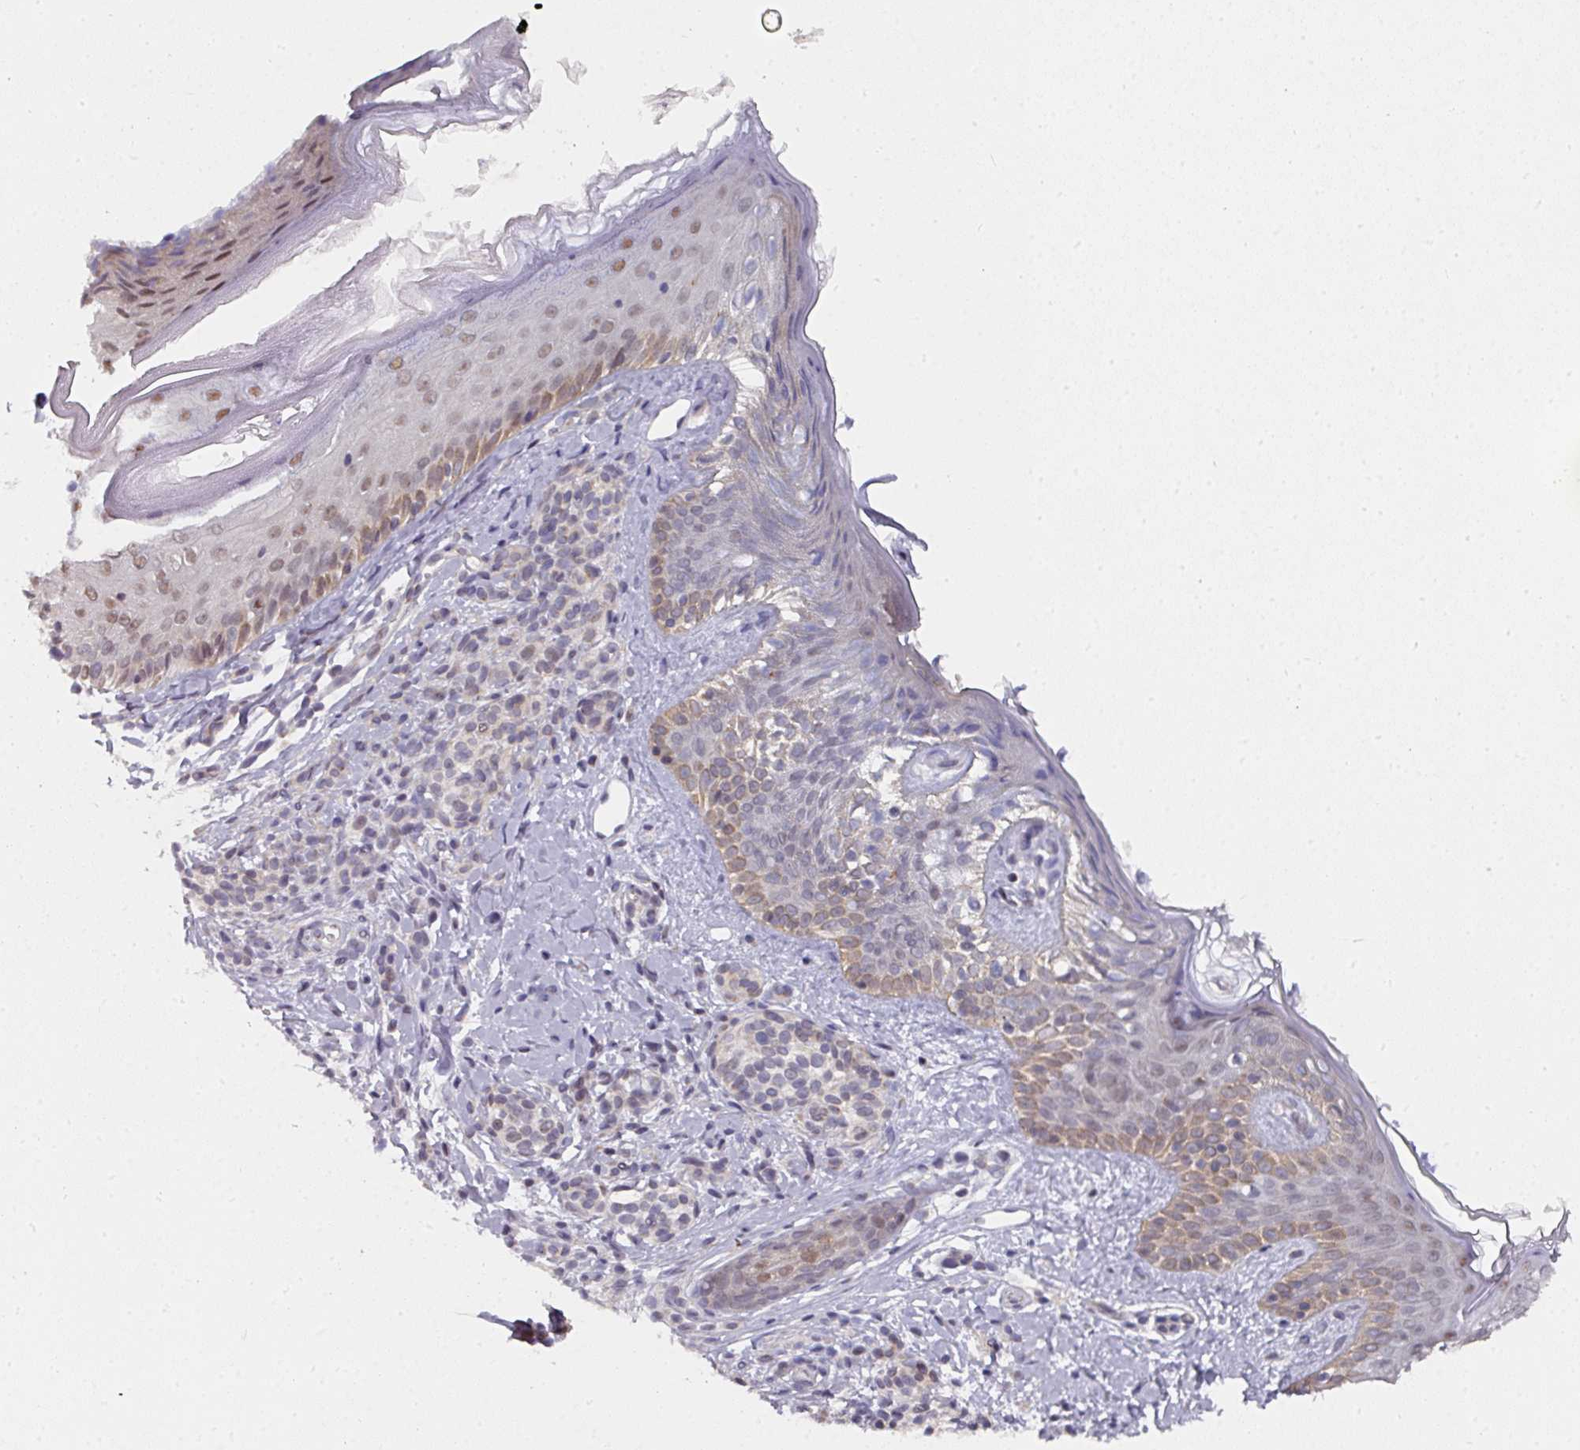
{"staining": {"intensity": "weak", "quantity": "25%-75%", "location": "cytoplasmic/membranous"}, "tissue": "skin", "cell_type": "Fibroblasts", "image_type": "normal", "snomed": [{"axis": "morphology", "description": "Normal tissue, NOS"}, {"axis": "topography", "description": "Skin"}], "caption": "An IHC image of unremarkable tissue is shown. Protein staining in brown highlights weak cytoplasmic/membranous positivity in skin within fibroblasts. (DAB = brown stain, brightfield microscopy at high magnification).", "gene": "C18orf25", "patient": {"sex": "male", "age": 16}}